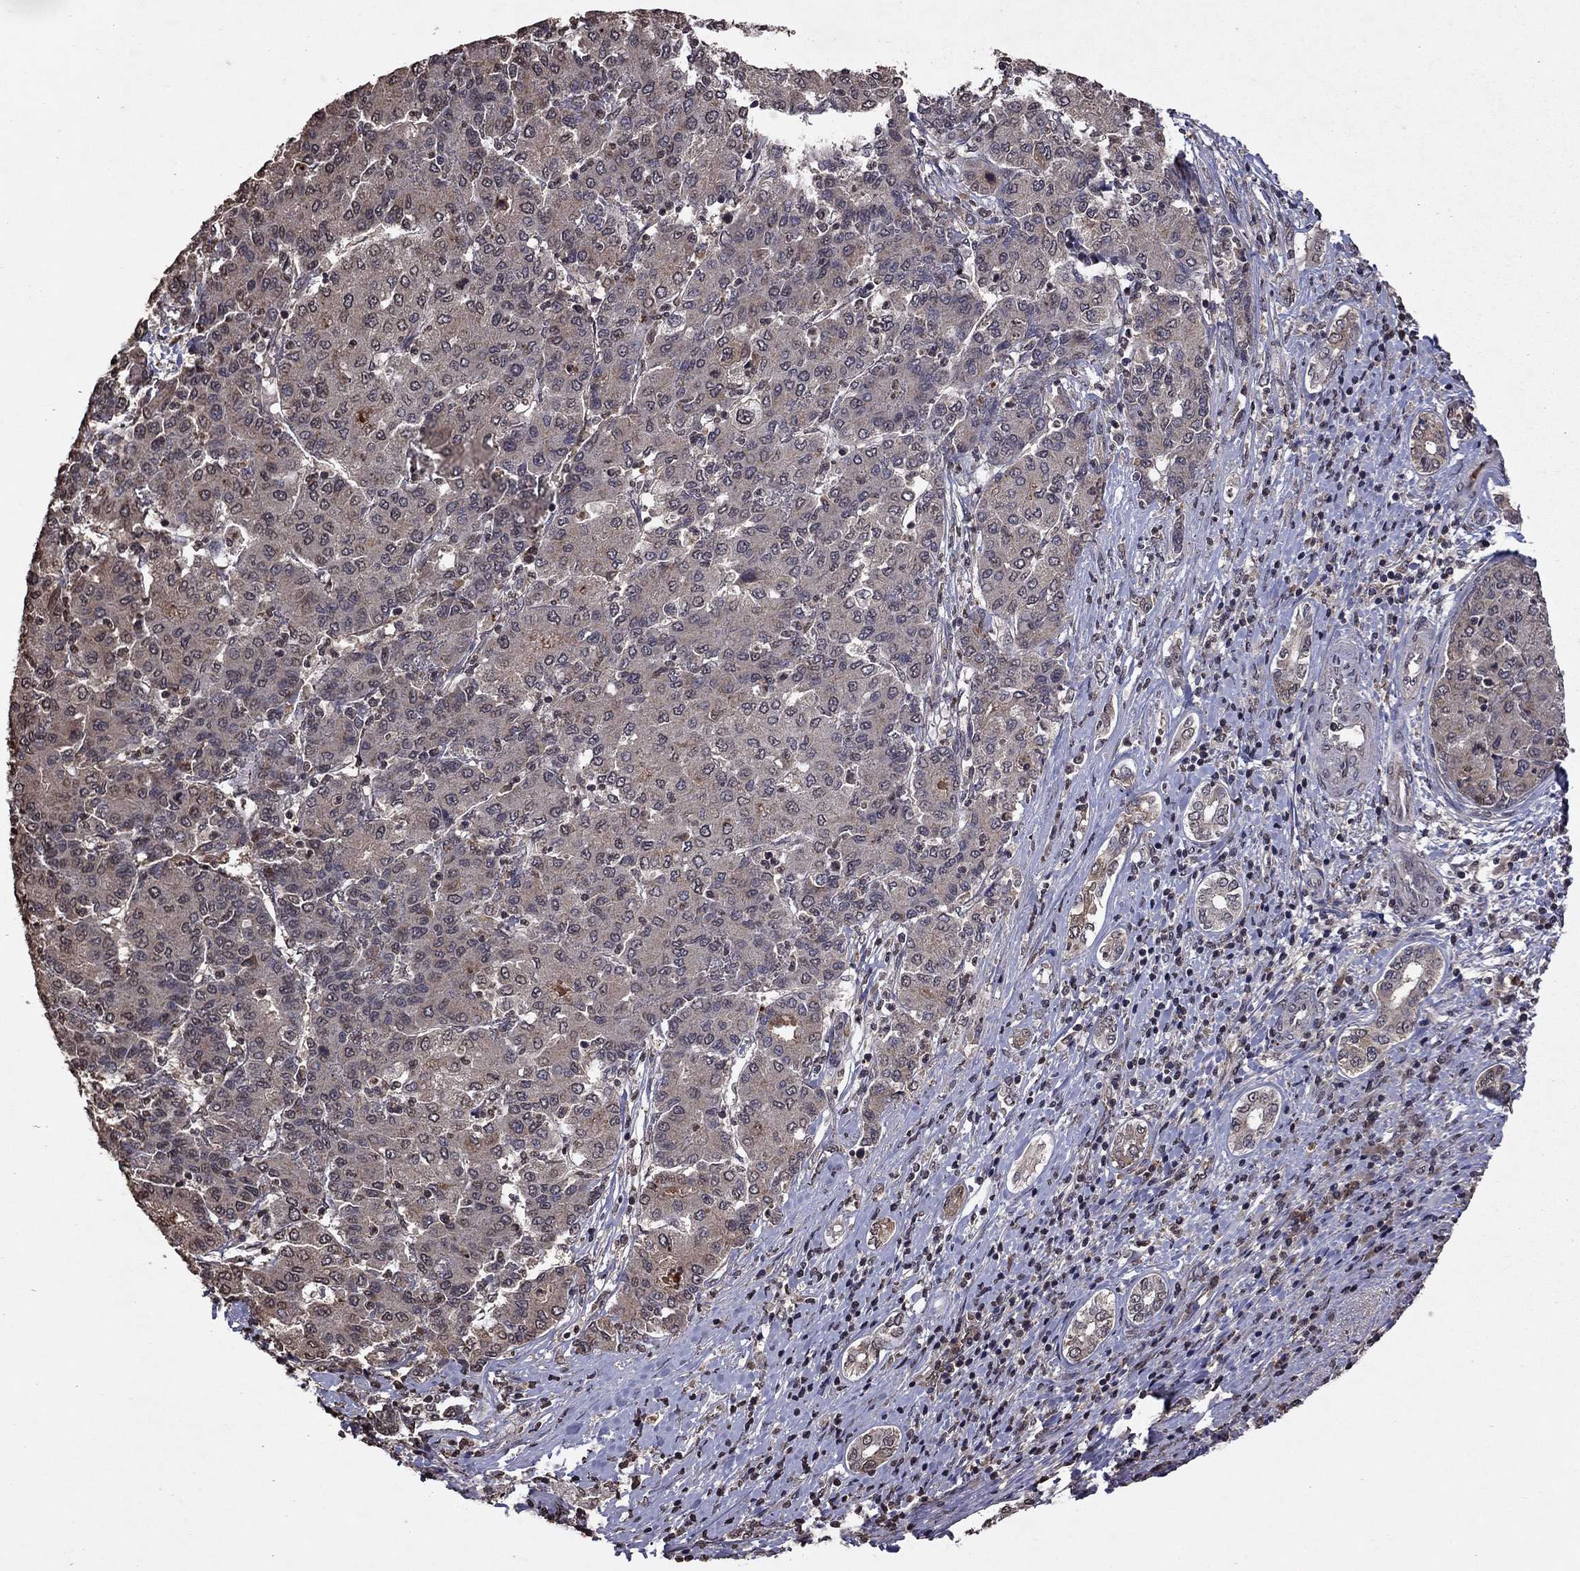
{"staining": {"intensity": "negative", "quantity": "none", "location": "none"}, "tissue": "liver cancer", "cell_type": "Tumor cells", "image_type": "cancer", "snomed": [{"axis": "morphology", "description": "Carcinoma, Hepatocellular, NOS"}, {"axis": "topography", "description": "Liver"}], "caption": "Immunohistochemical staining of human hepatocellular carcinoma (liver) displays no significant positivity in tumor cells. (DAB immunohistochemistry (IHC), high magnification).", "gene": "NLGN1", "patient": {"sex": "male", "age": 65}}